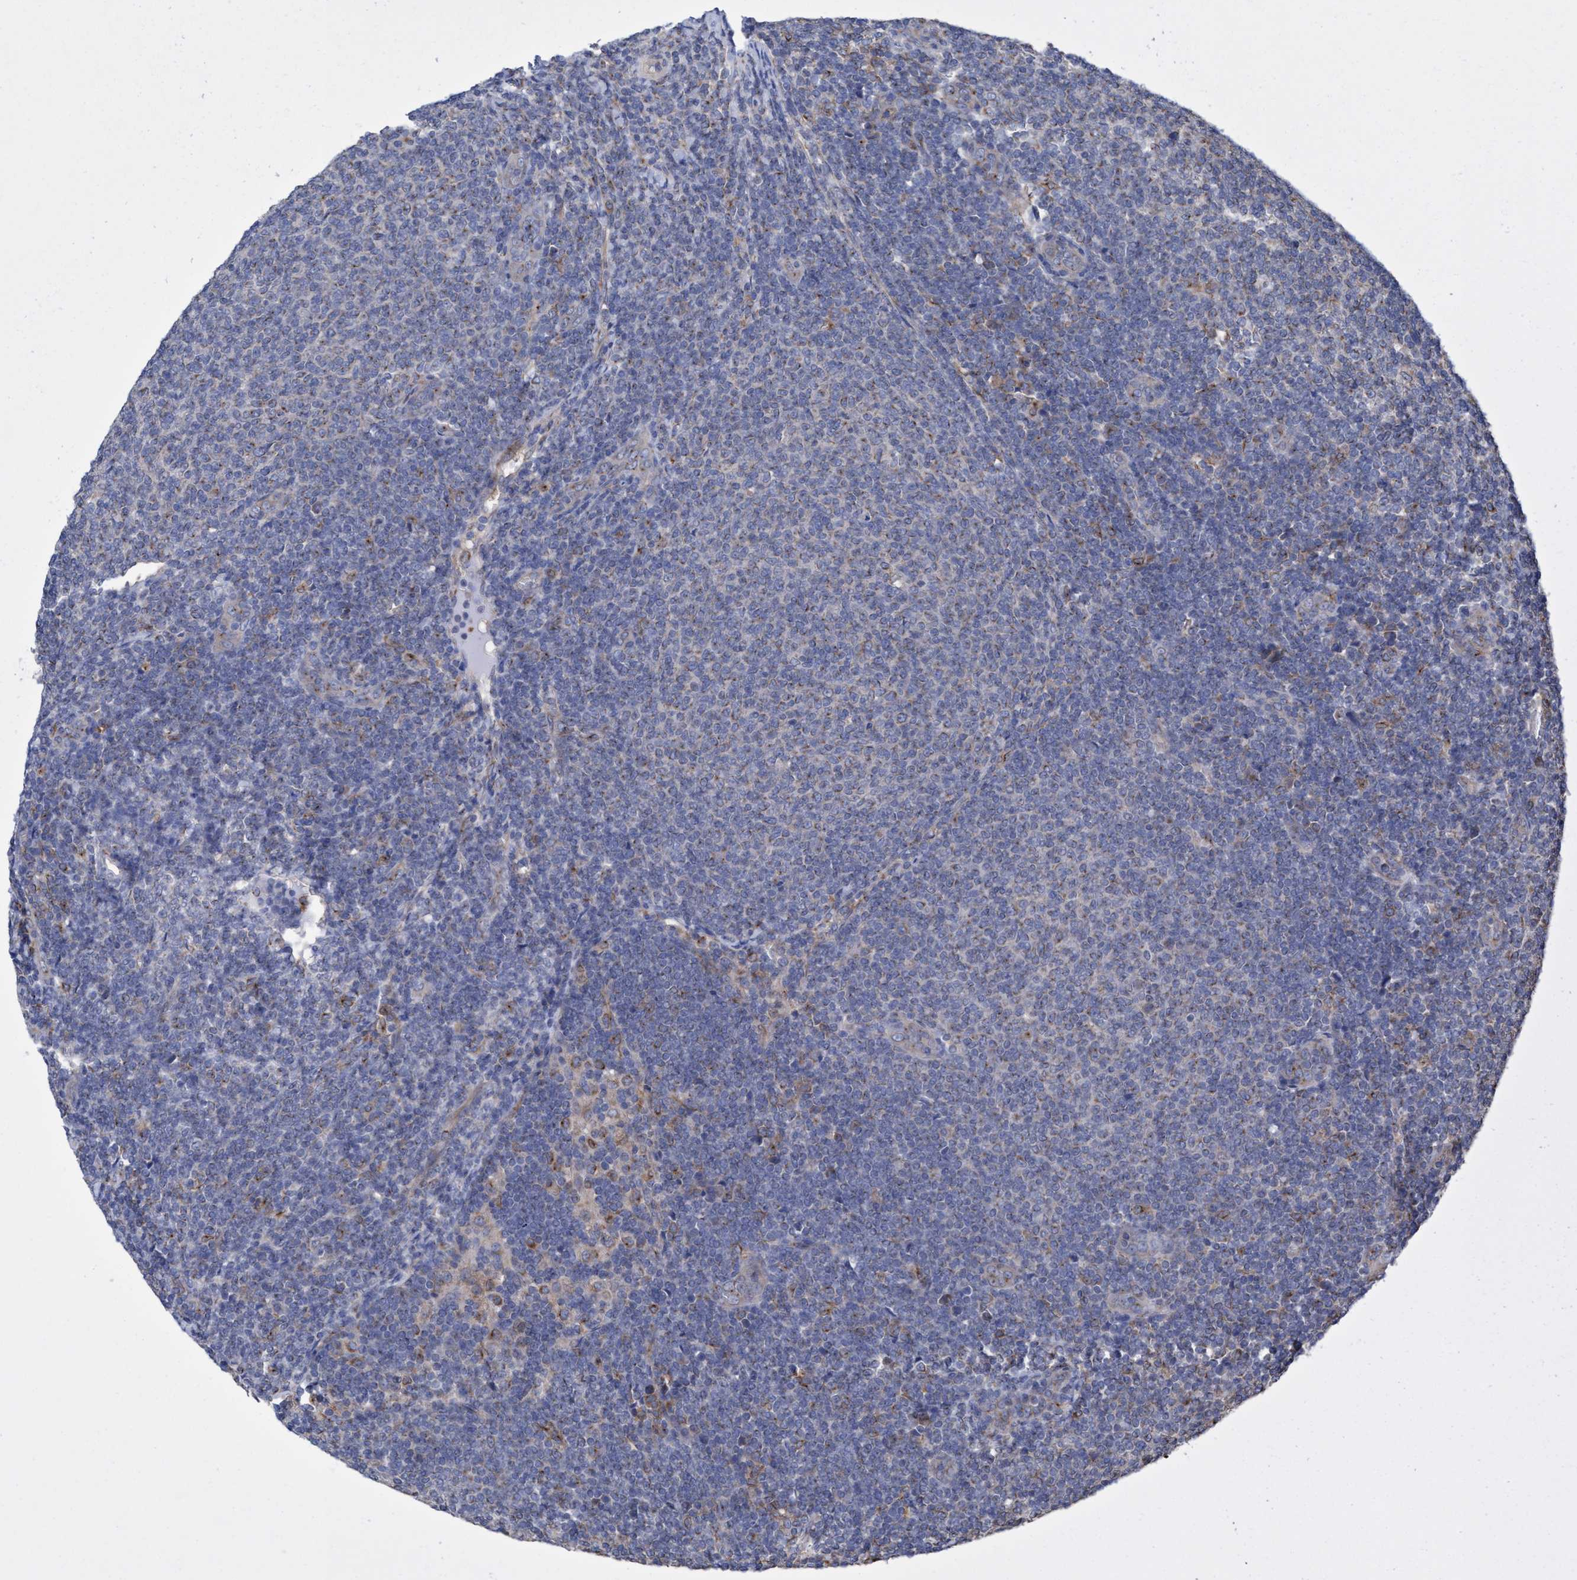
{"staining": {"intensity": "weak", "quantity": "<25%", "location": "cytoplasmic/membranous"}, "tissue": "lymphoma", "cell_type": "Tumor cells", "image_type": "cancer", "snomed": [{"axis": "morphology", "description": "Malignant lymphoma, non-Hodgkin's type, Low grade"}, {"axis": "topography", "description": "Lymph node"}], "caption": "This histopathology image is of malignant lymphoma, non-Hodgkin's type (low-grade) stained with immunohistochemistry to label a protein in brown with the nuclei are counter-stained blue. There is no positivity in tumor cells.", "gene": "BICD2", "patient": {"sex": "male", "age": 66}}